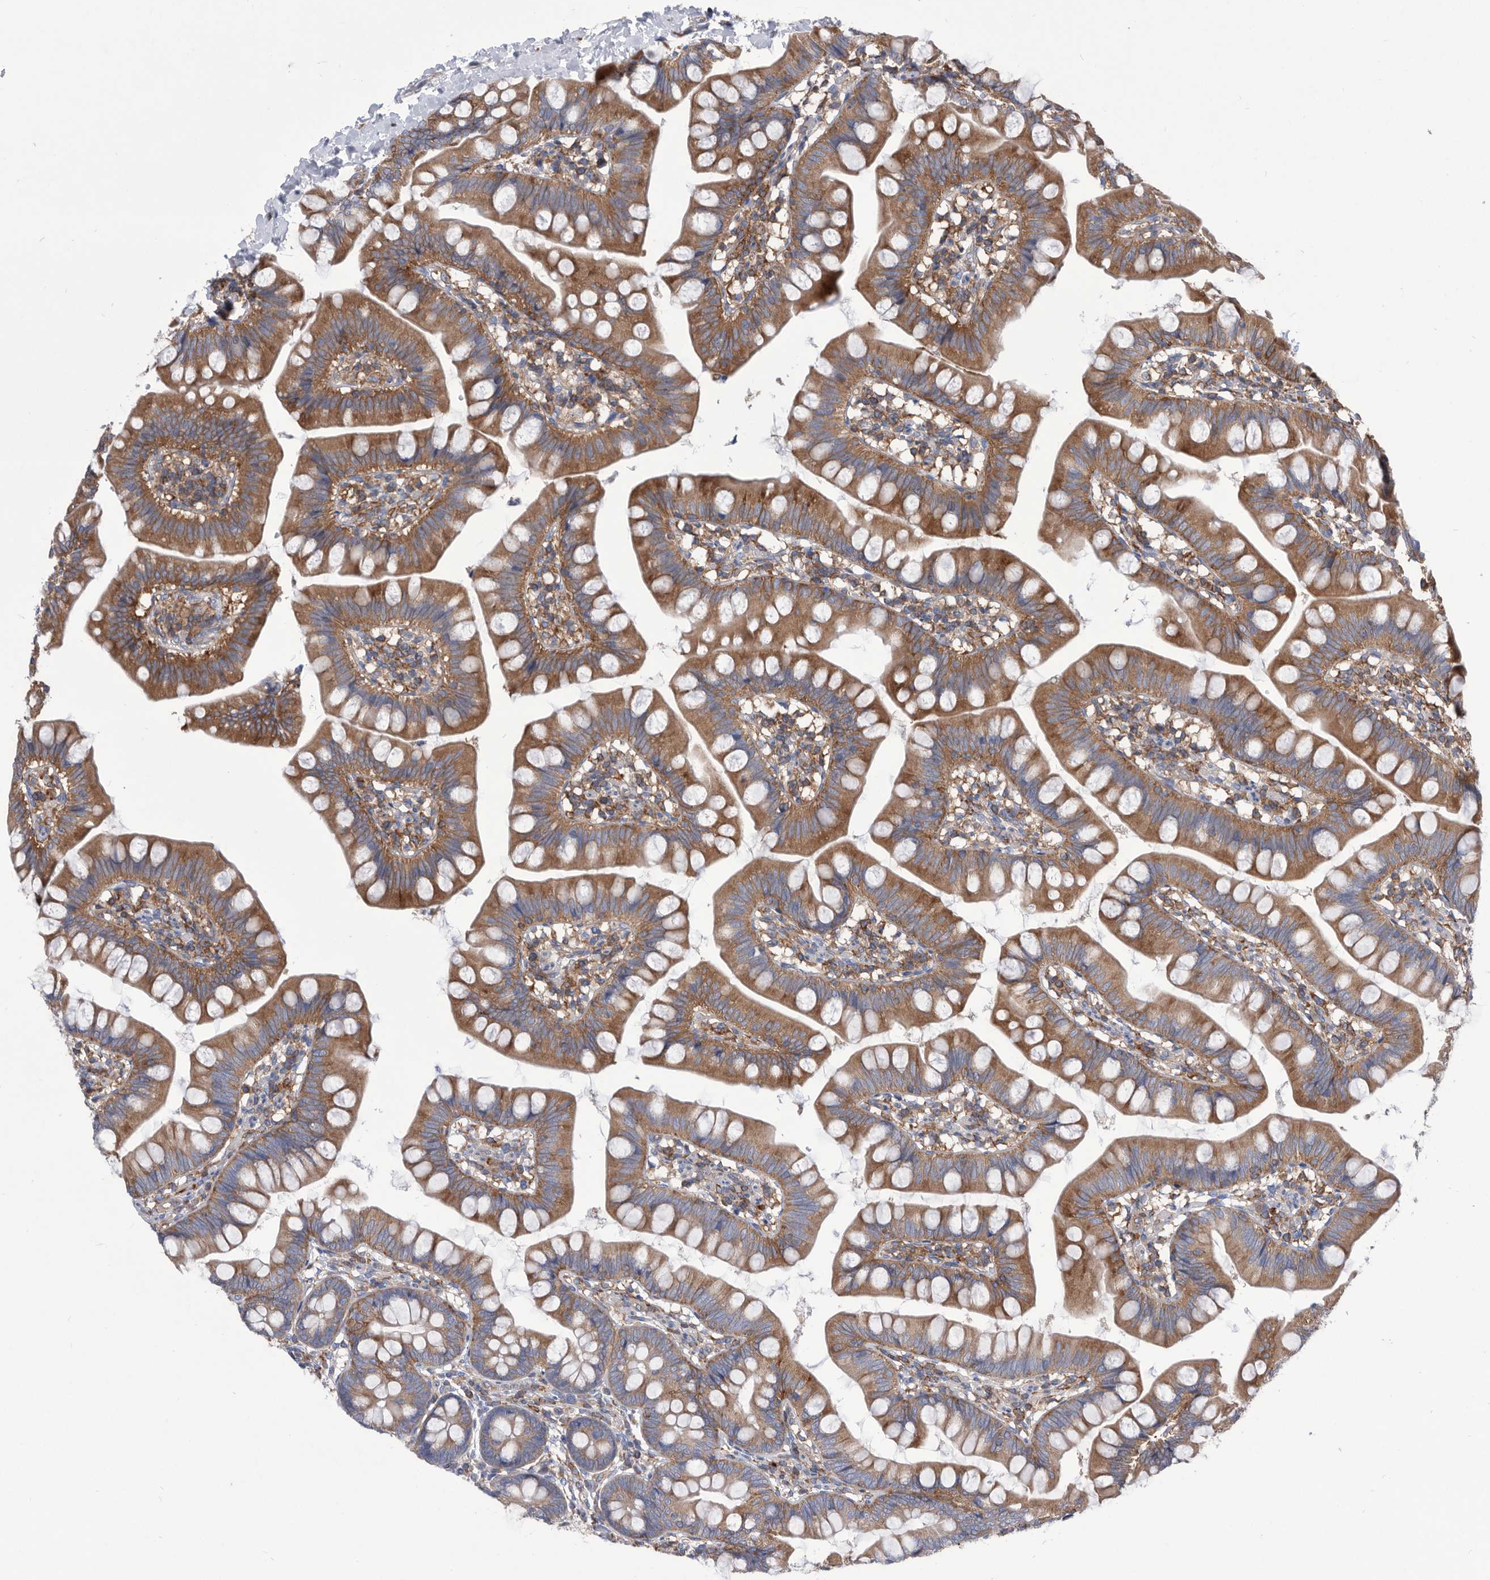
{"staining": {"intensity": "moderate", "quantity": ">75%", "location": "cytoplasmic/membranous"}, "tissue": "small intestine", "cell_type": "Glandular cells", "image_type": "normal", "snomed": [{"axis": "morphology", "description": "Normal tissue, NOS"}, {"axis": "topography", "description": "Small intestine"}], "caption": "Protein analysis of unremarkable small intestine reveals moderate cytoplasmic/membranous positivity in about >75% of glandular cells.", "gene": "SMG7", "patient": {"sex": "male", "age": 7}}